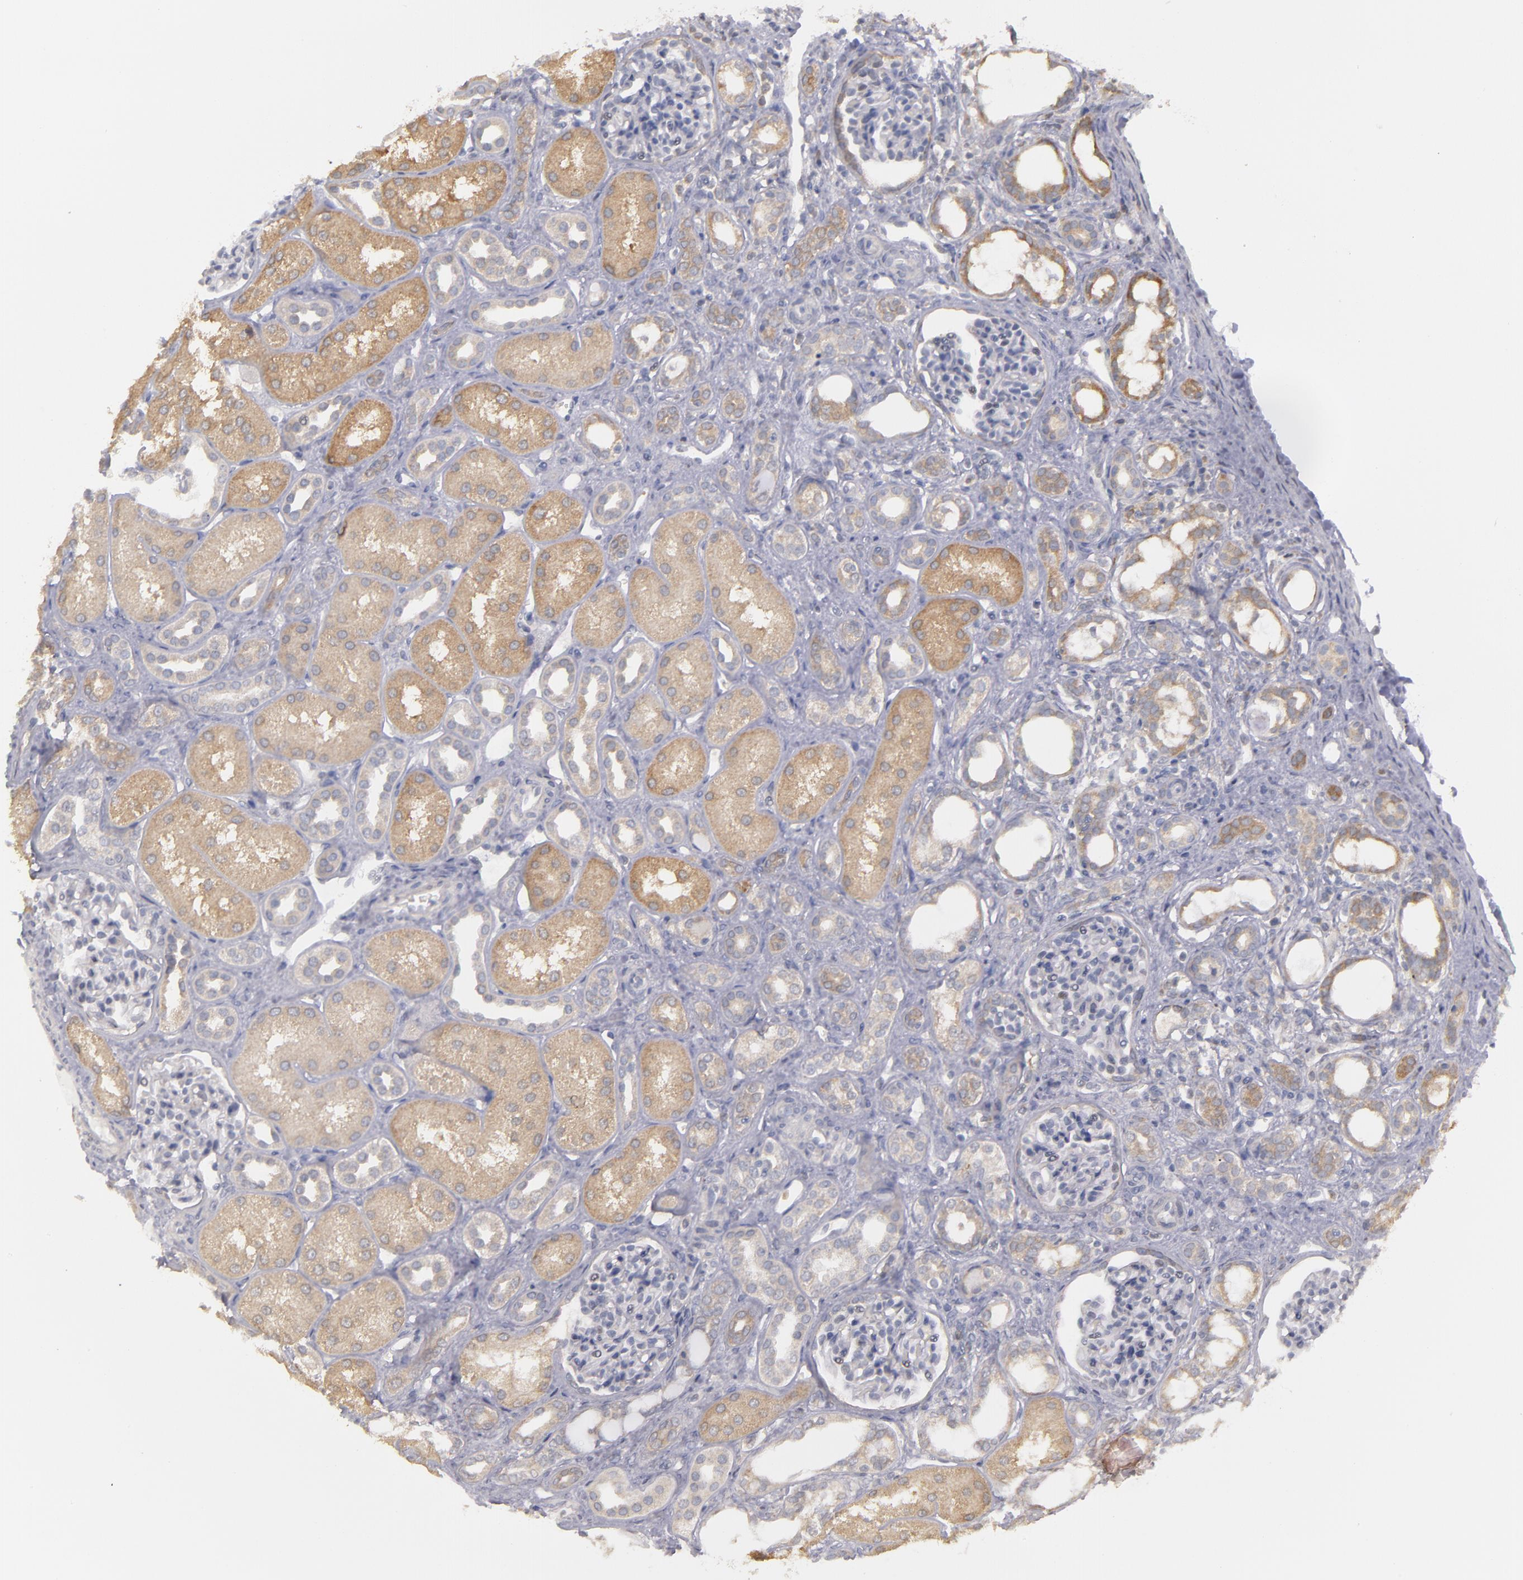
{"staining": {"intensity": "negative", "quantity": "none", "location": "none"}, "tissue": "kidney", "cell_type": "Cells in glomeruli", "image_type": "normal", "snomed": [{"axis": "morphology", "description": "Normal tissue, NOS"}, {"axis": "topography", "description": "Kidney"}], "caption": "A high-resolution photomicrograph shows immunohistochemistry staining of normal kidney, which displays no significant staining in cells in glomeruli.", "gene": "MTHFD1", "patient": {"sex": "male", "age": 7}}